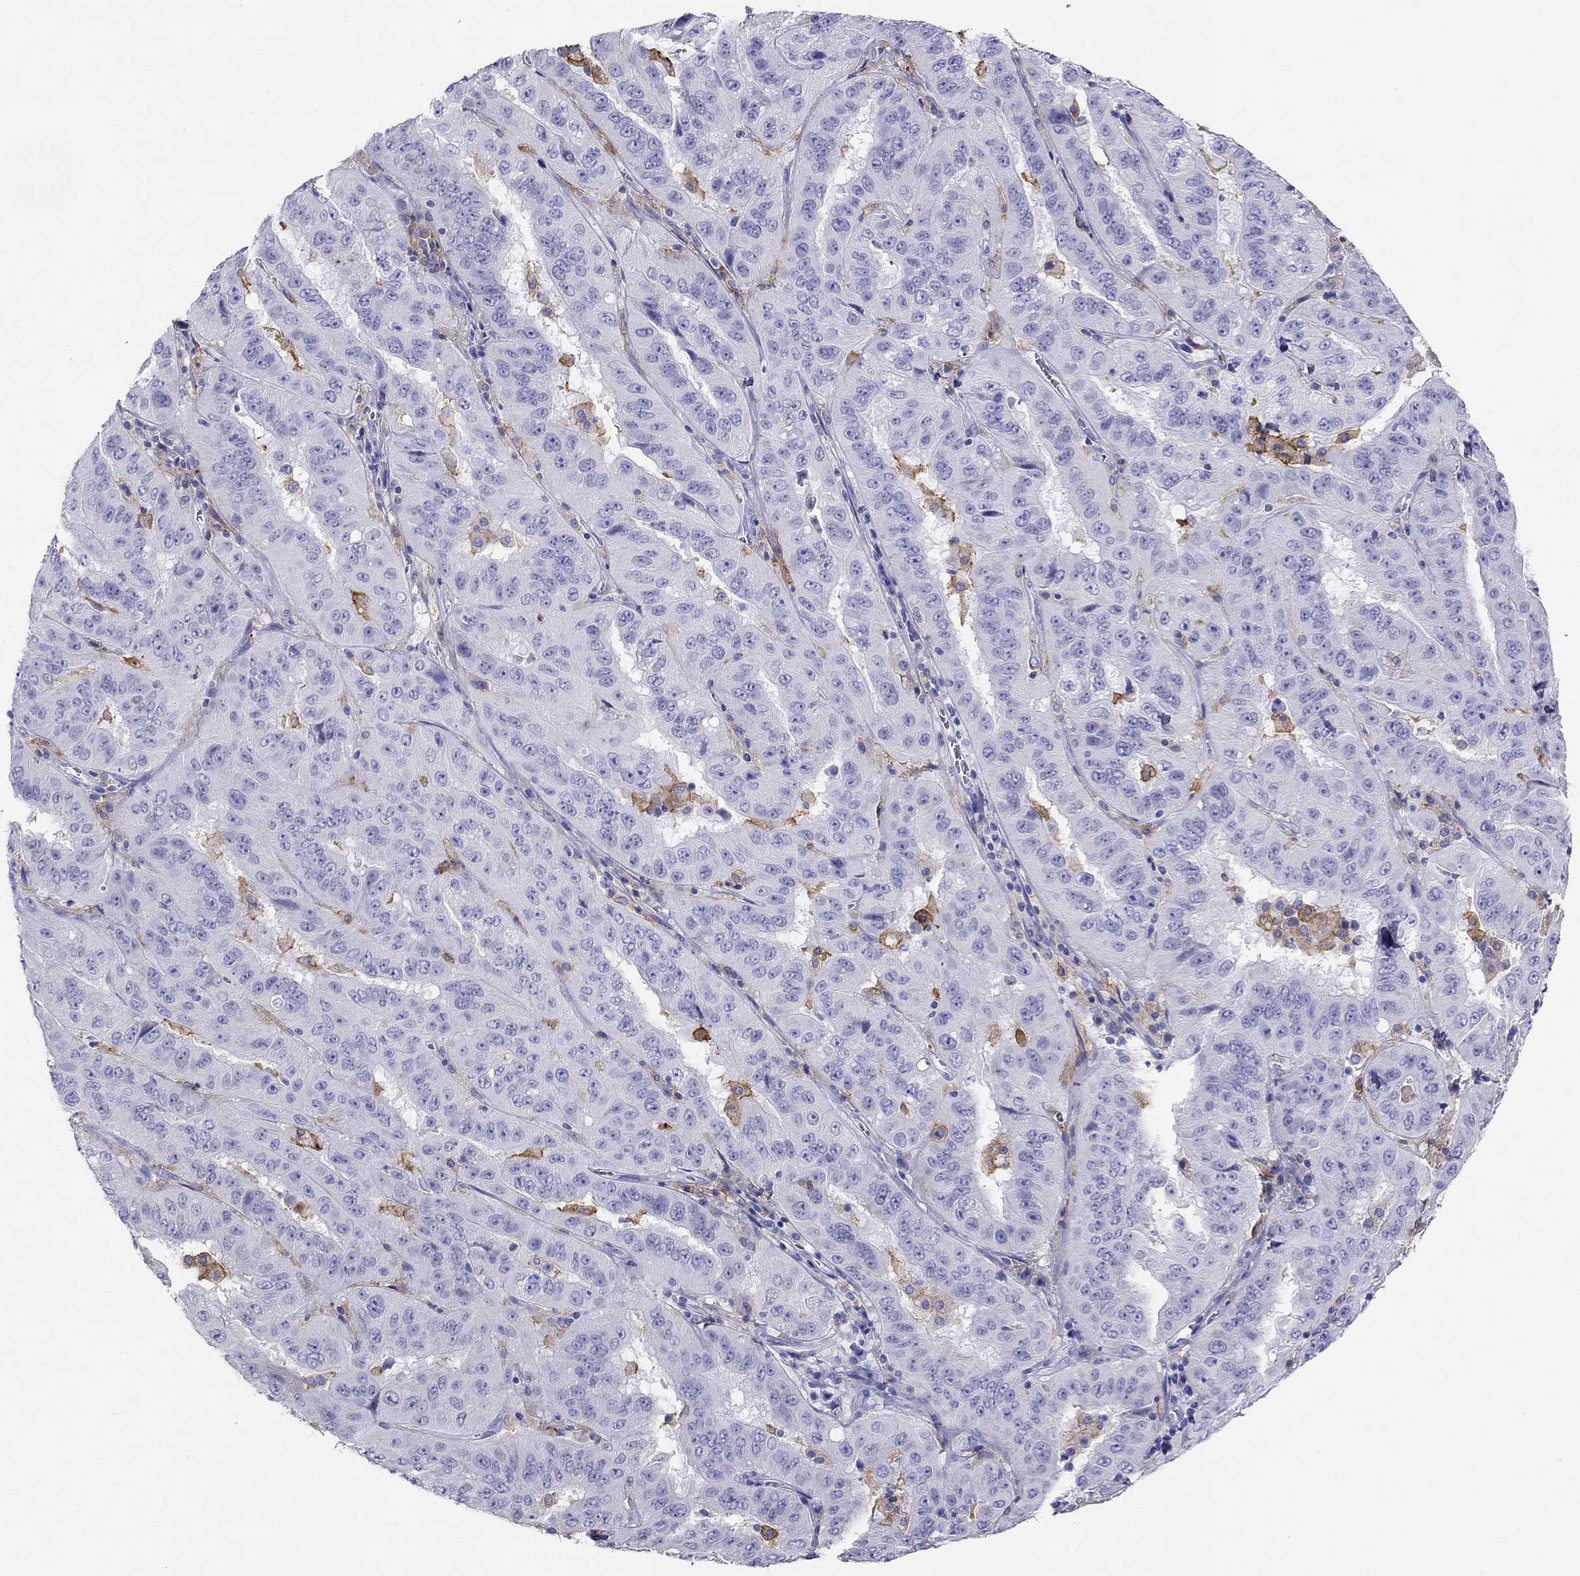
{"staining": {"intensity": "negative", "quantity": "none", "location": "none"}, "tissue": "pancreatic cancer", "cell_type": "Tumor cells", "image_type": "cancer", "snomed": [{"axis": "morphology", "description": "Adenocarcinoma, NOS"}, {"axis": "topography", "description": "Pancreas"}], "caption": "Pancreatic adenocarcinoma was stained to show a protein in brown. There is no significant staining in tumor cells.", "gene": "HLA-DQB2", "patient": {"sex": "male", "age": 63}}